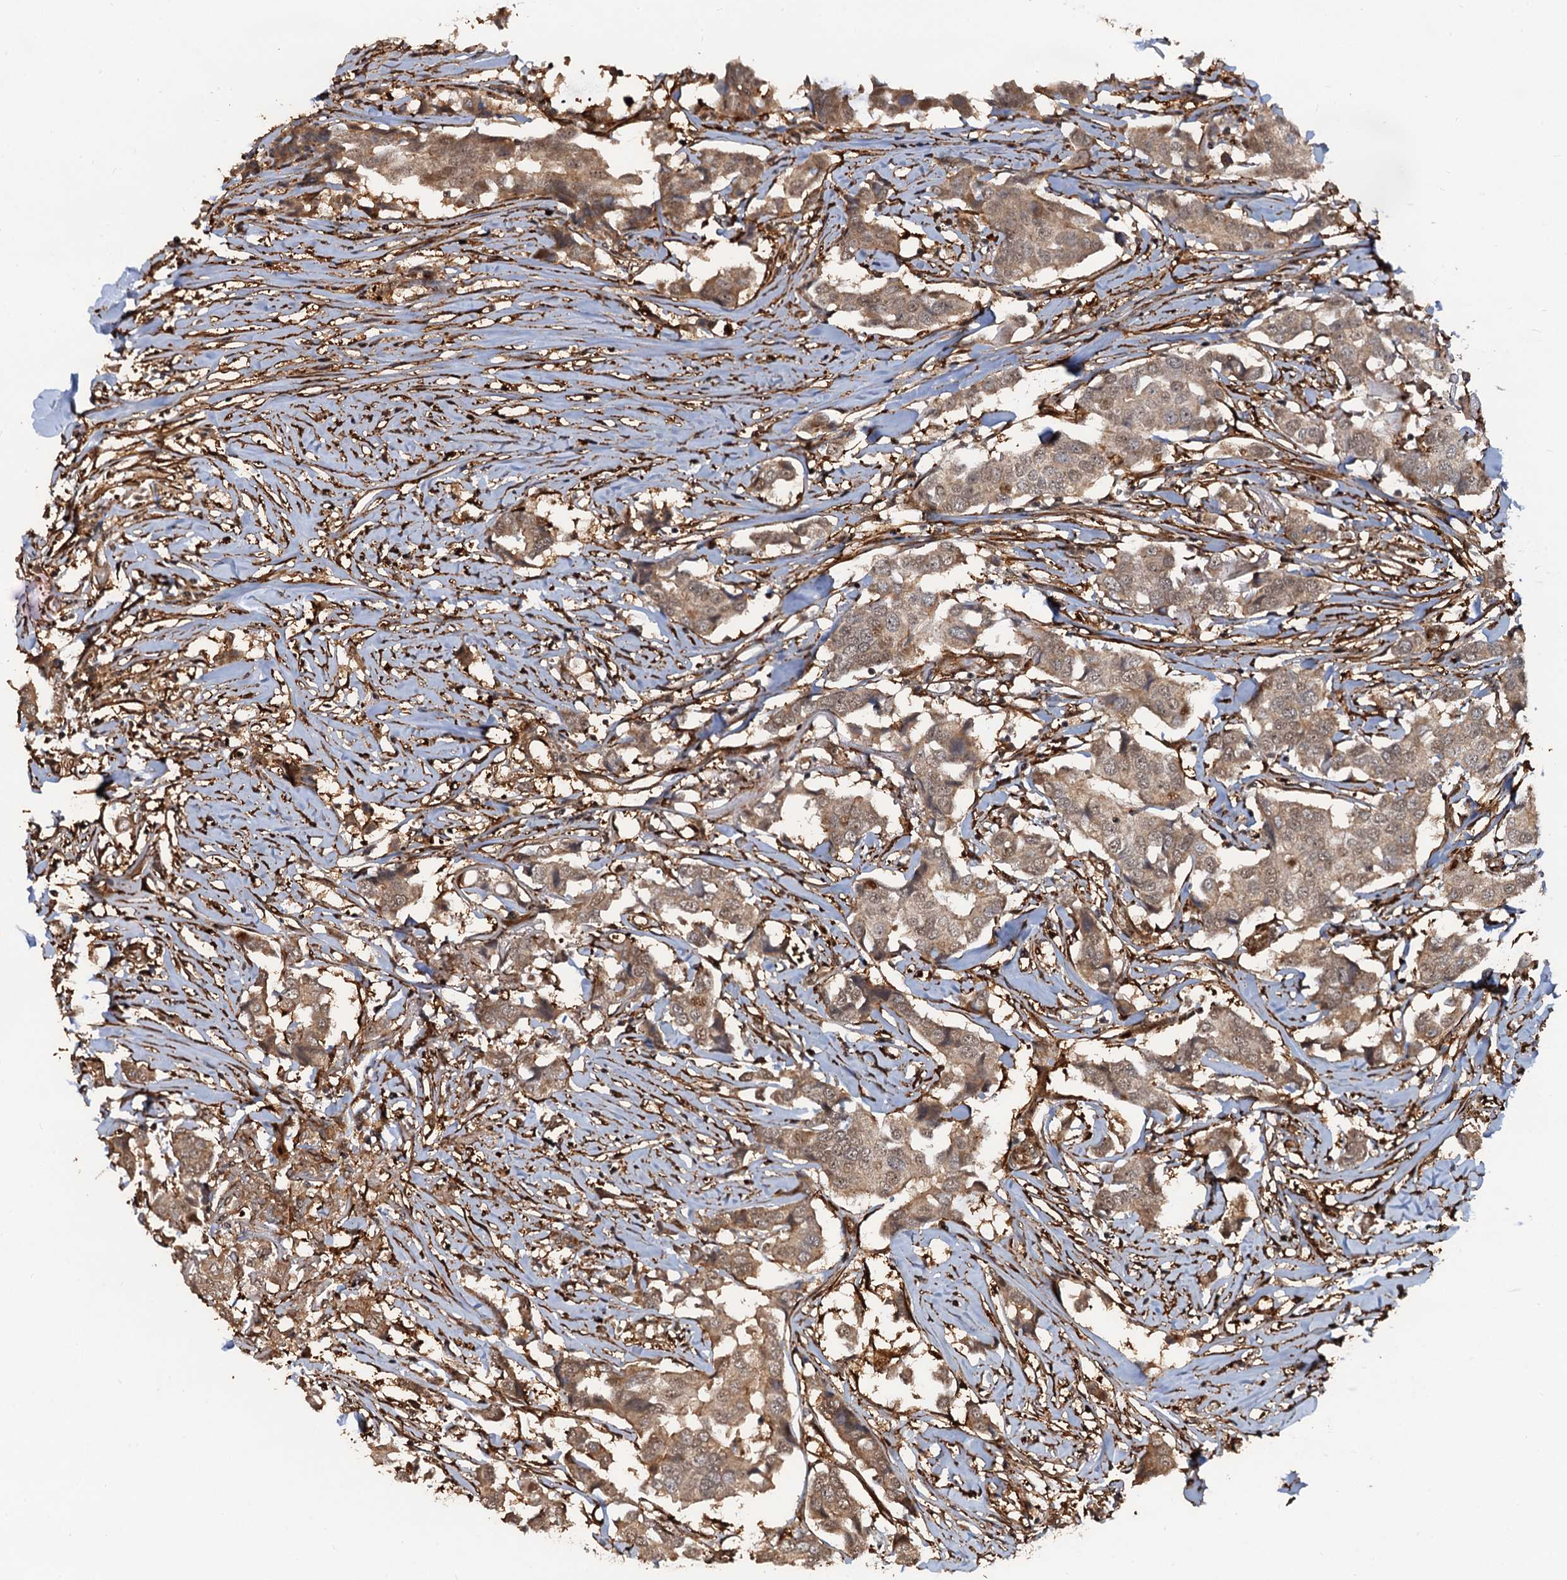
{"staining": {"intensity": "moderate", "quantity": ">75%", "location": "cytoplasmic/membranous"}, "tissue": "breast cancer", "cell_type": "Tumor cells", "image_type": "cancer", "snomed": [{"axis": "morphology", "description": "Duct carcinoma"}, {"axis": "topography", "description": "Breast"}], "caption": "This image reveals breast cancer (invasive ductal carcinoma) stained with IHC to label a protein in brown. The cytoplasmic/membranous of tumor cells show moderate positivity for the protein. Nuclei are counter-stained blue.", "gene": "SNRNP25", "patient": {"sex": "female", "age": 80}}